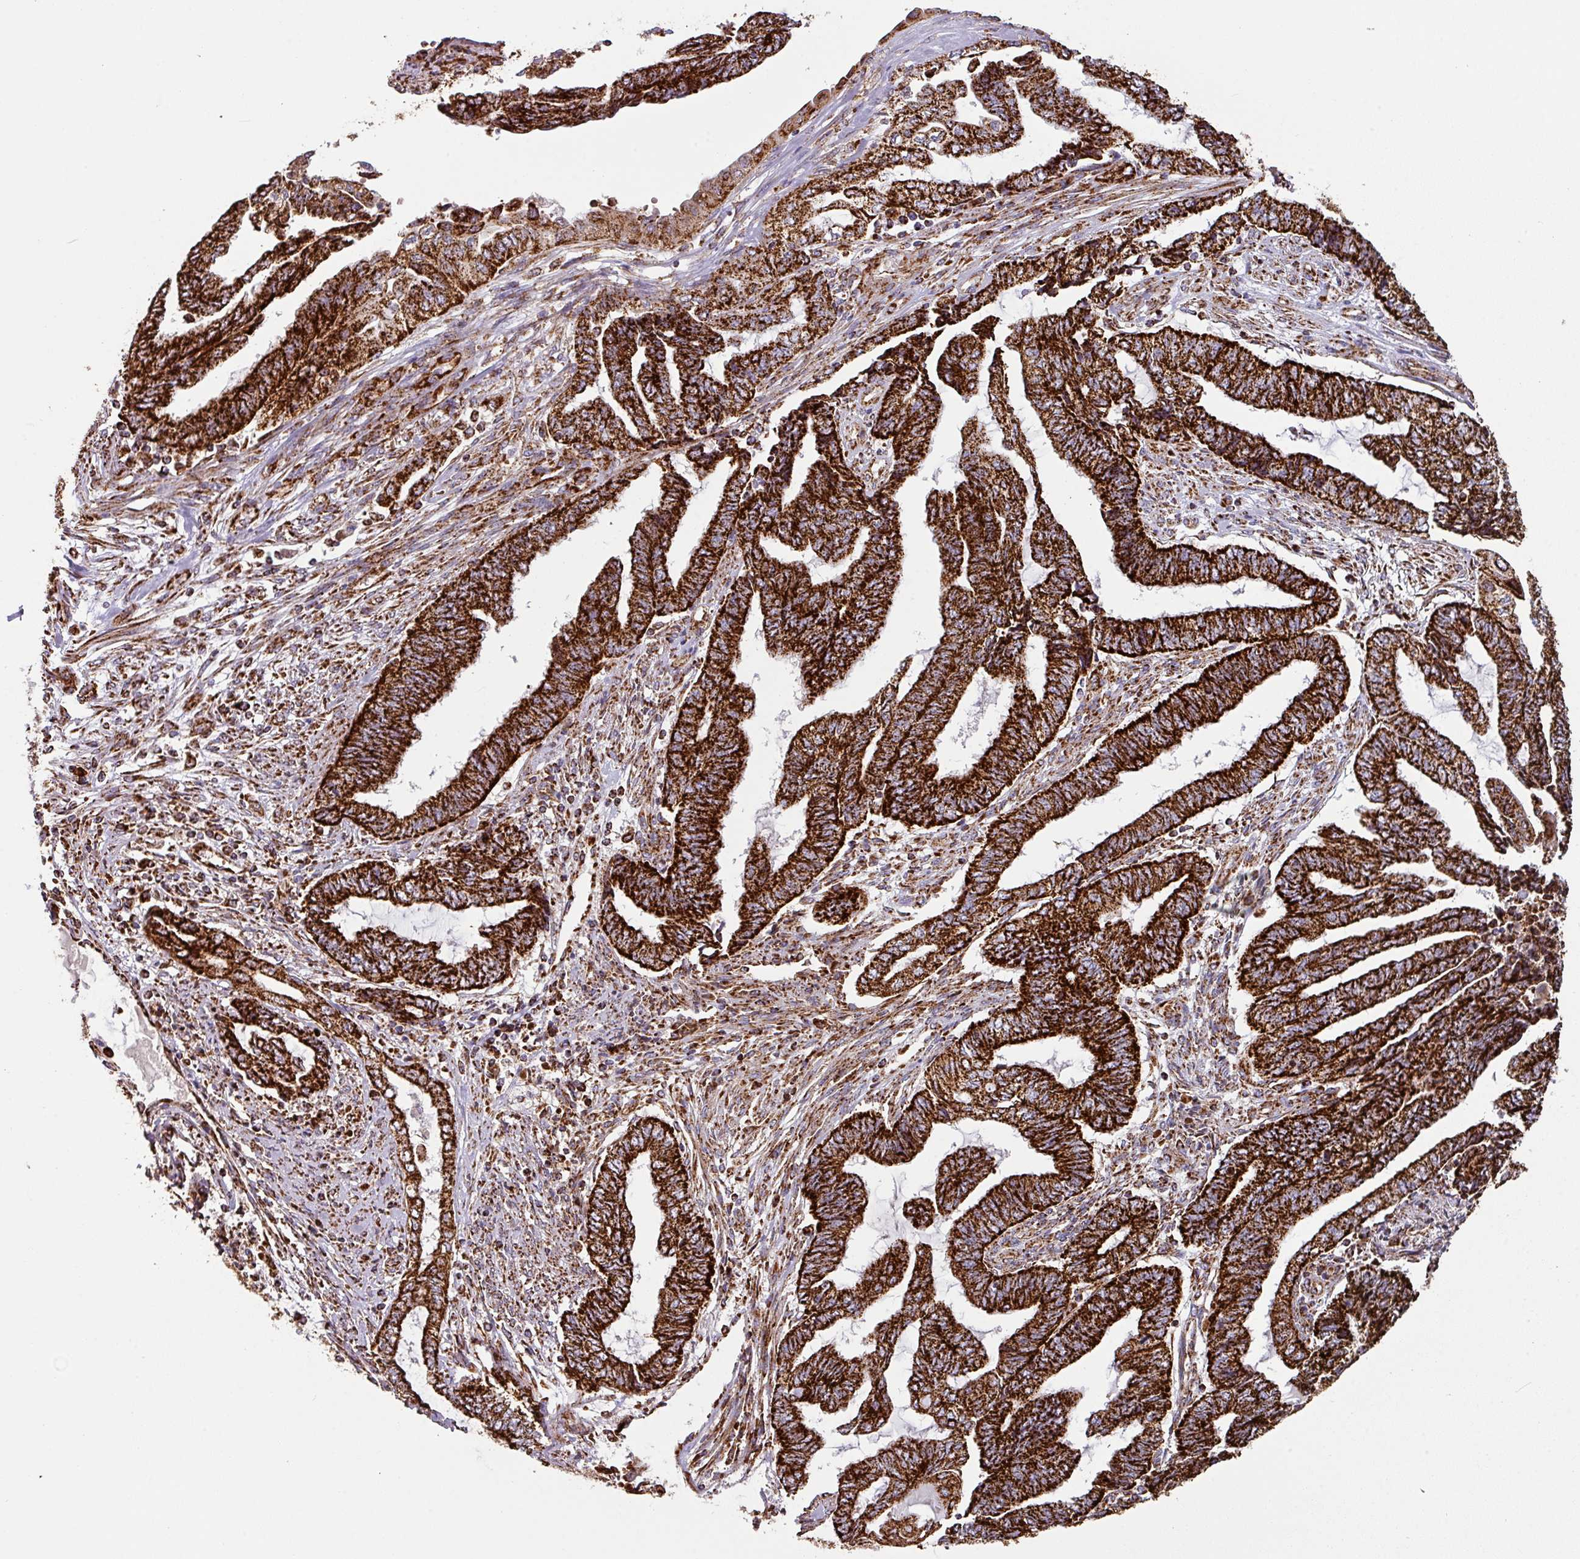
{"staining": {"intensity": "strong", "quantity": ">75%", "location": "cytoplasmic/membranous"}, "tissue": "endometrial cancer", "cell_type": "Tumor cells", "image_type": "cancer", "snomed": [{"axis": "morphology", "description": "Adenocarcinoma, NOS"}, {"axis": "topography", "description": "Uterus"}, {"axis": "topography", "description": "Endometrium"}], "caption": "Protein positivity by IHC reveals strong cytoplasmic/membranous staining in about >75% of tumor cells in adenocarcinoma (endometrial).", "gene": "TRAP1", "patient": {"sex": "female", "age": 70}}